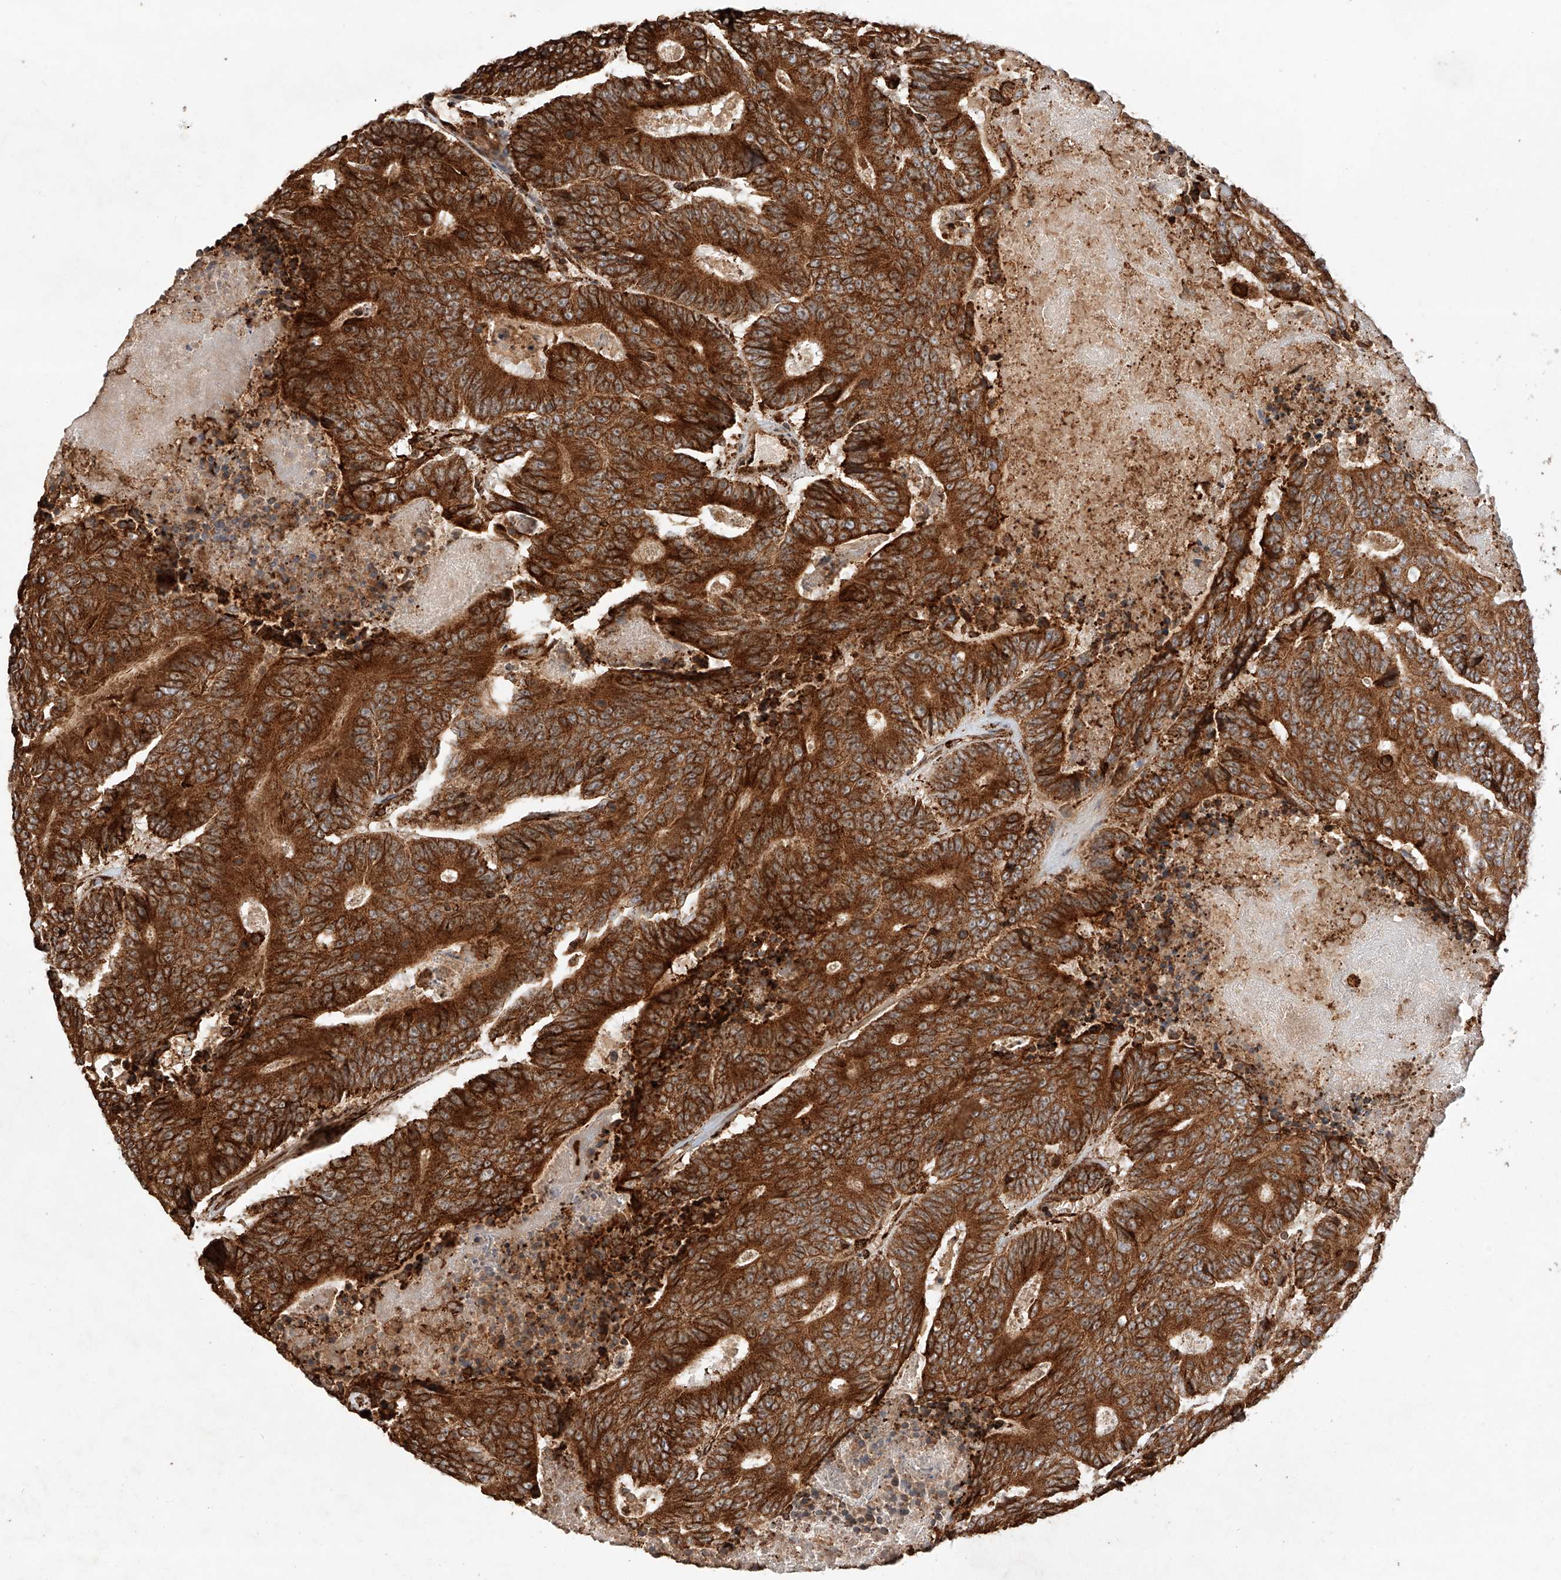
{"staining": {"intensity": "strong", "quantity": ">75%", "location": "cytoplasmic/membranous"}, "tissue": "colorectal cancer", "cell_type": "Tumor cells", "image_type": "cancer", "snomed": [{"axis": "morphology", "description": "Adenocarcinoma, NOS"}, {"axis": "topography", "description": "Colon"}], "caption": "The immunohistochemical stain shows strong cytoplasmic/membranous expression in tumor cells of colorectal cancer tissue.", "gene": "ZNF84", "patient": {"sex": "male", "age": 83}}